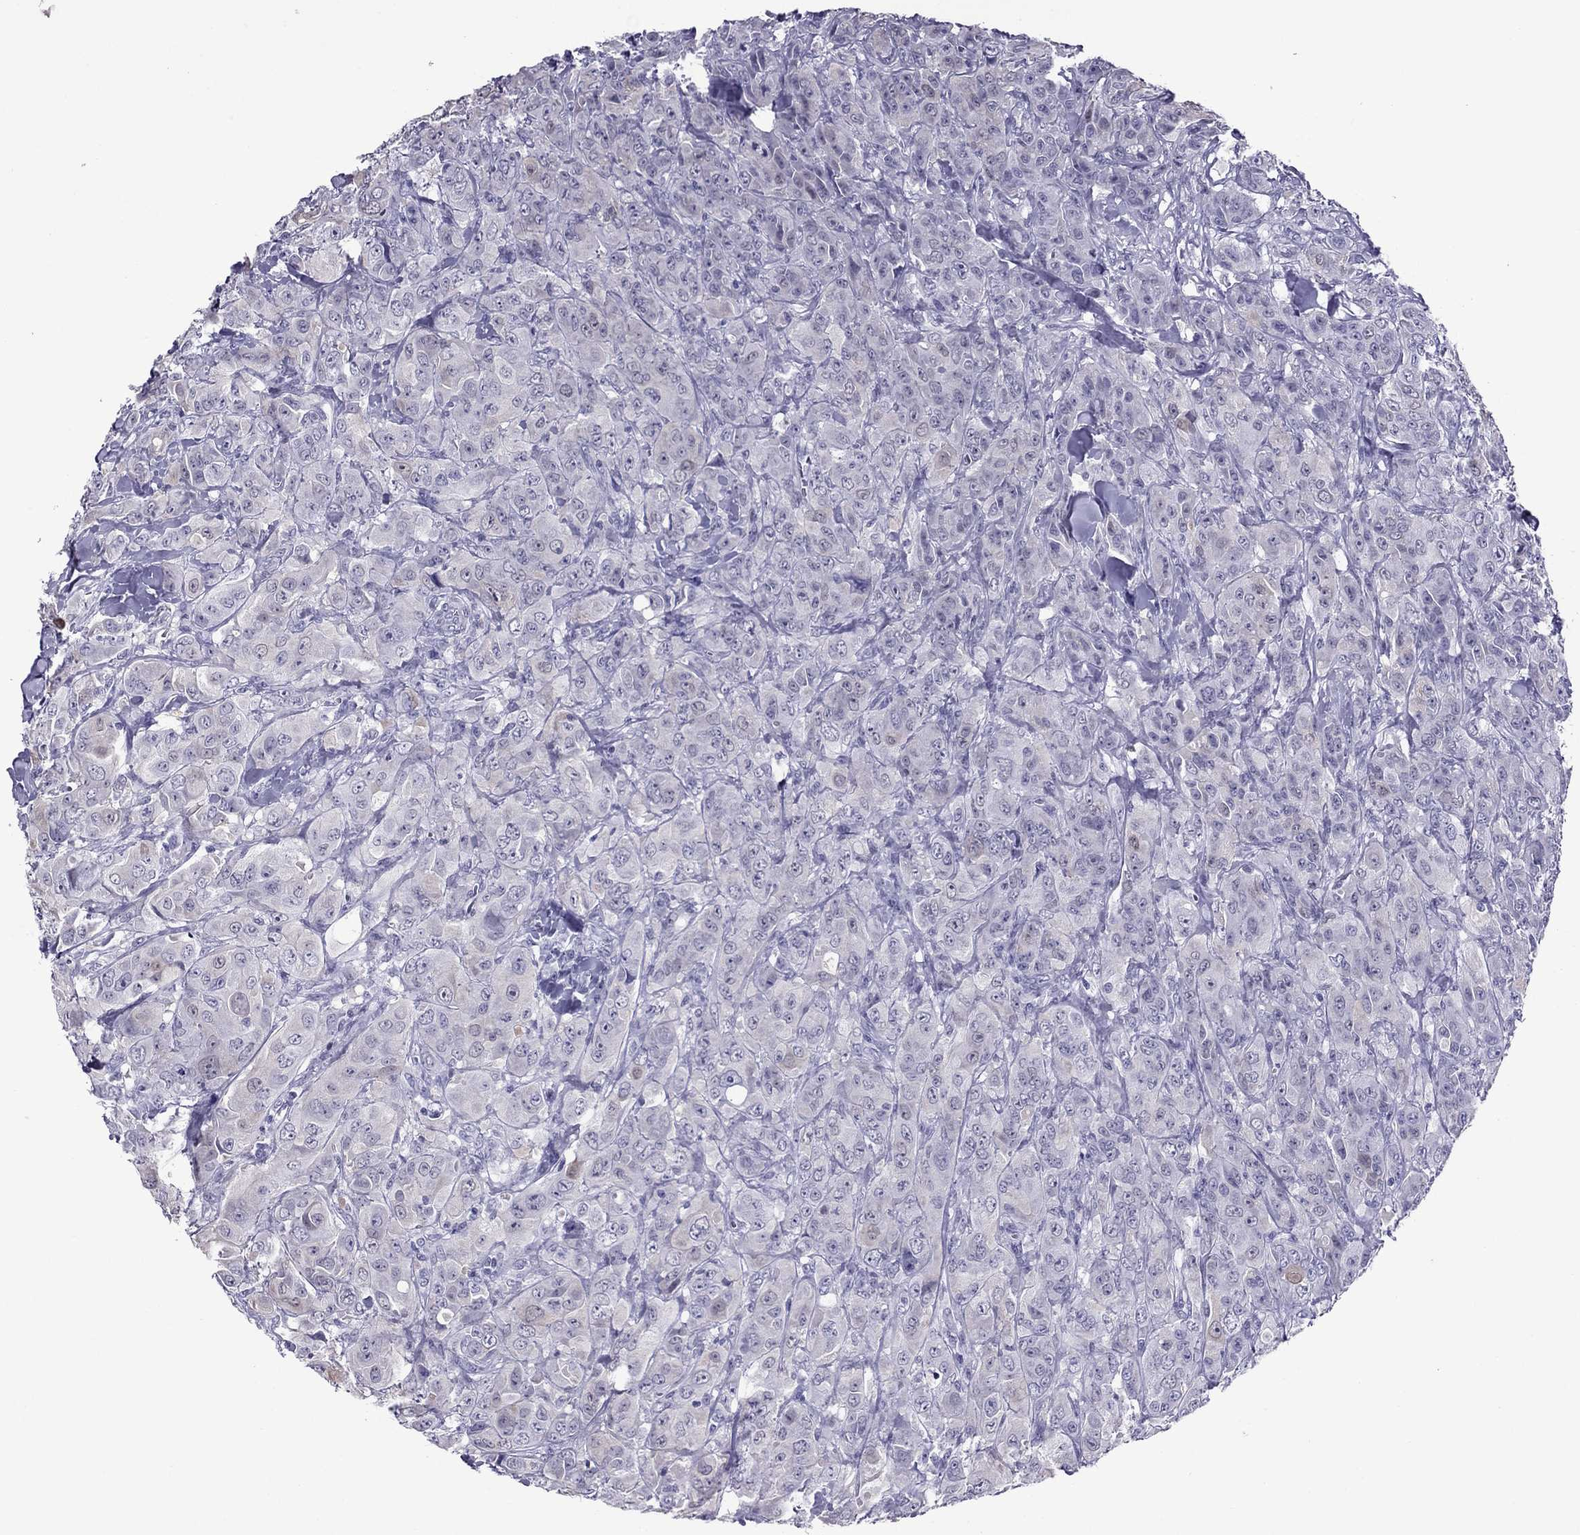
{"staining": {"intensity": "negative", "quantity": "none", "location": "none"}, "tissue": "breast cancer", "cell_type": "Tumor cells", "image_type": "cancer", "snomed": [{"axis": "morphology", "description": "Duct carcinoma"}, {"axis": "topography", "description": "Breast"}], "caption": "The micrograph reveals no significant expression in tumor cells of breast invasive ductal carcinoma.", "gene": "MYLK3", "patient": {"sex": "female", "age": 43}}